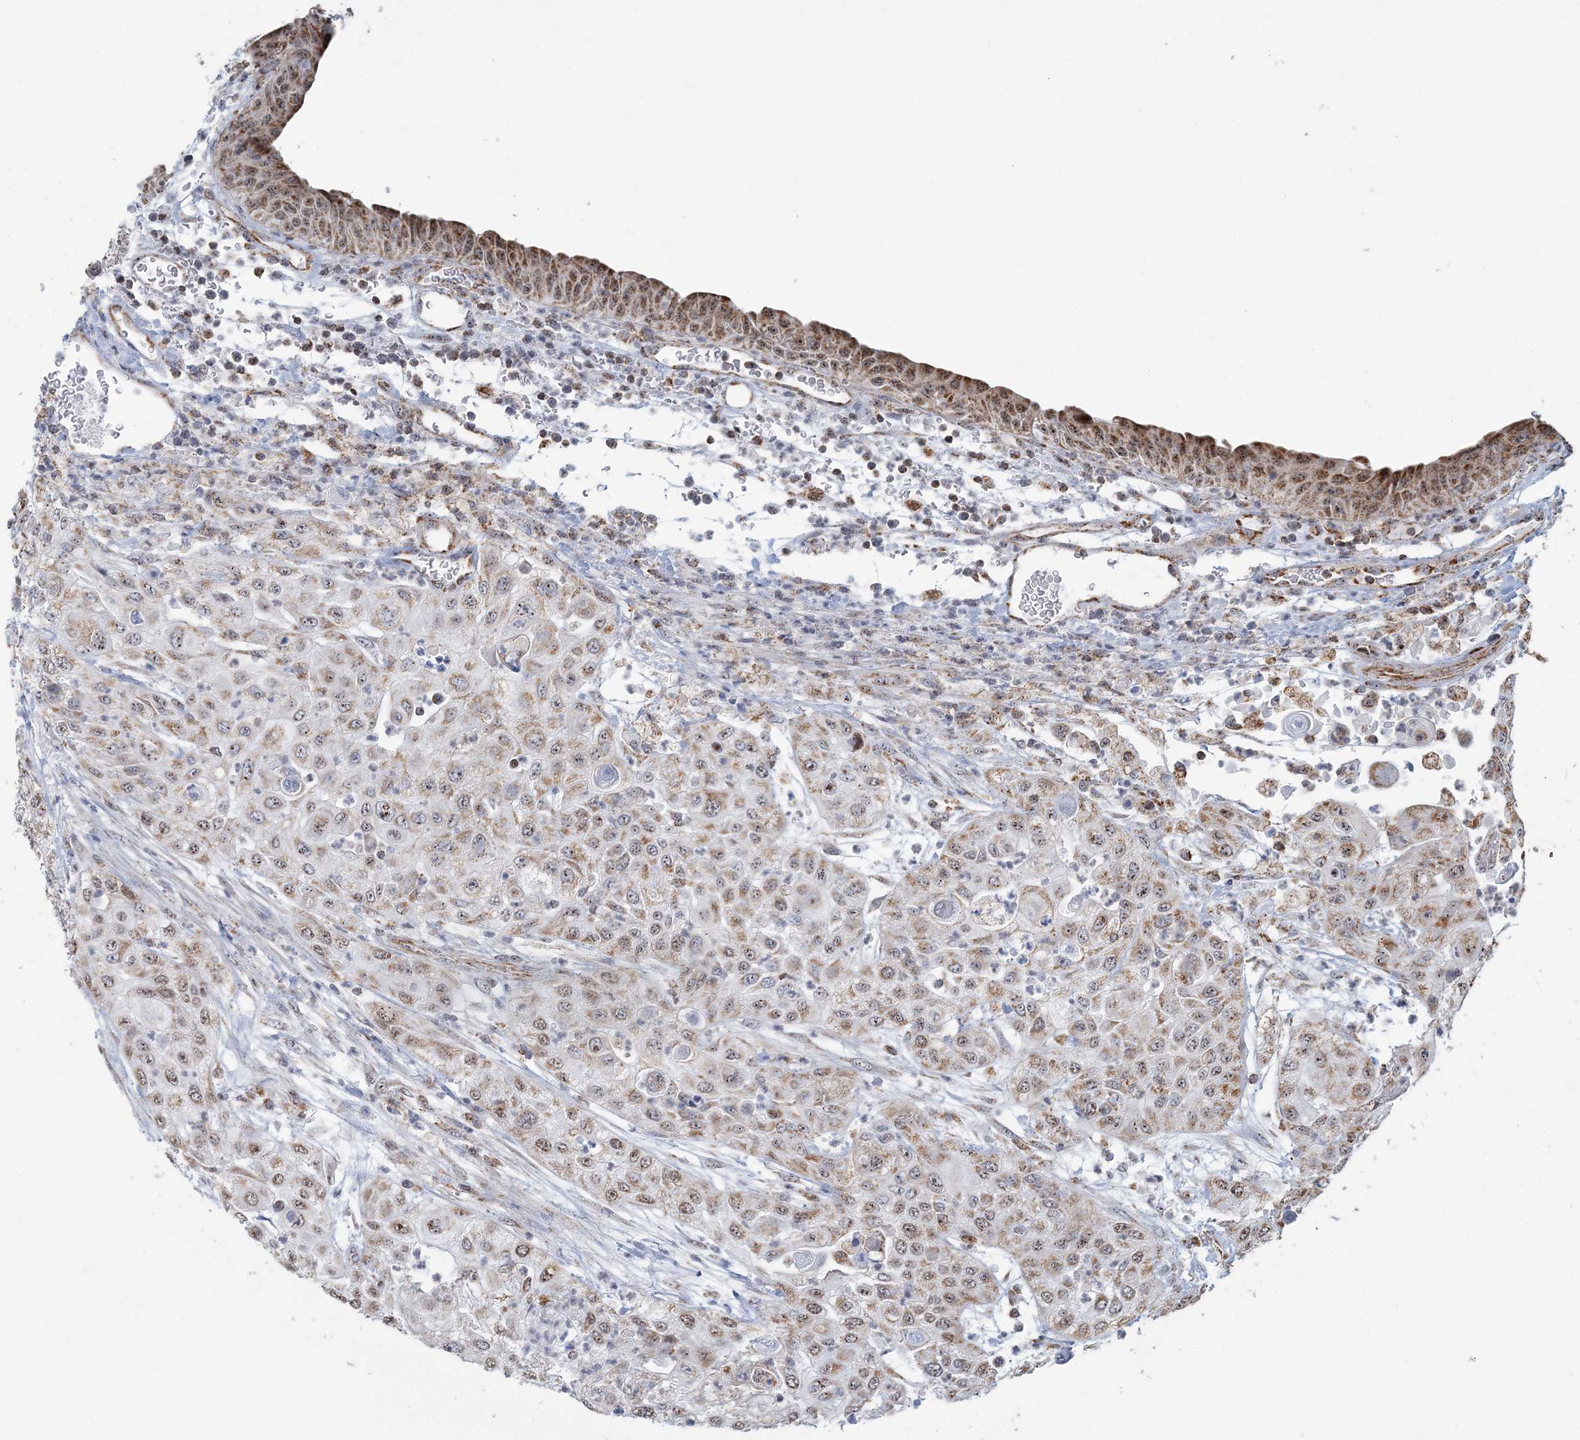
{"staining": {"intensity": "moderate", "quantity": ">75%", "location": "cytoplasmic/membranous,nuclear"}, "tissue": "urothelial cancer", "cell_type": "Tumor cells", "image_type": "cancer", "snomed": [{"axis": "morphology", "description": "Urothelial carcinoma, High grade"}, {"axis": "topography", "description": "Urinary bladder"}], "caption": "Urothelial carcinoma (high-grade) tissue reveals moderate cytoplasmic/membranous and nuclear expression in approximately >75% of tumor cells, visualized by immunohistochemistry.", "gene": "SUCLG1", "patient": {"sex": "female", "age": 79}}